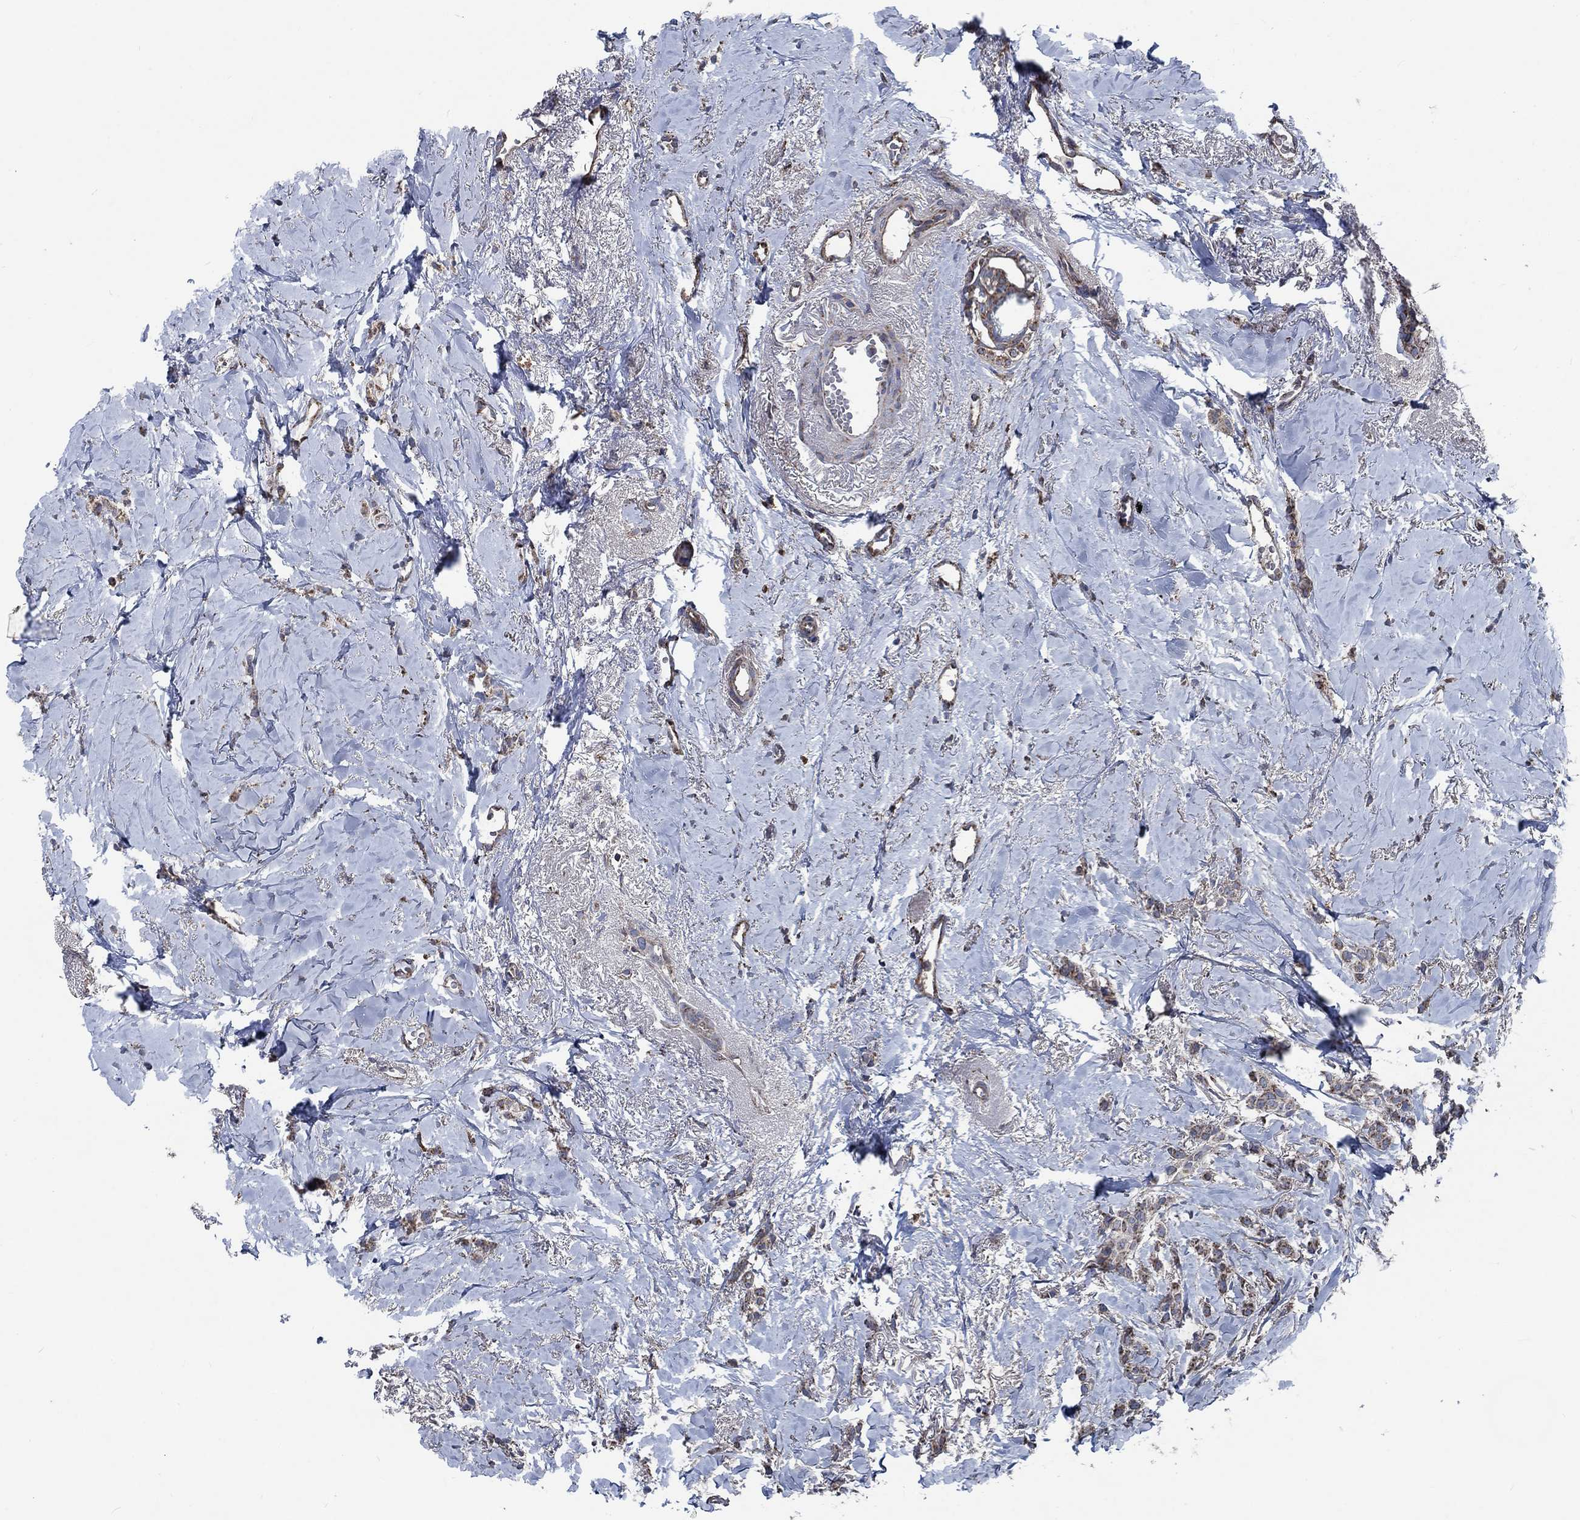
{"staining": {"intensity": "moderate", "quantity": "25%-75%", "location": "cytoplasmic/membranous"}, "tissue": "breast cancer", "cell_type": "Tumor cells", "image_type": "cancer", "snomed": [{"axis": "morphology", "description": "Duct carcinoma"}, {"axis": "topography", "description": "Breast"}], "caption": "Breast cancer (intraductal carcinoma) stained with a brown dye shows moderate cytoplasmic/membranous positive staining in about 25%-75% of tumor cells.", "gene": "STXBP6", "patient": {"sex": "female", "age": 85}}